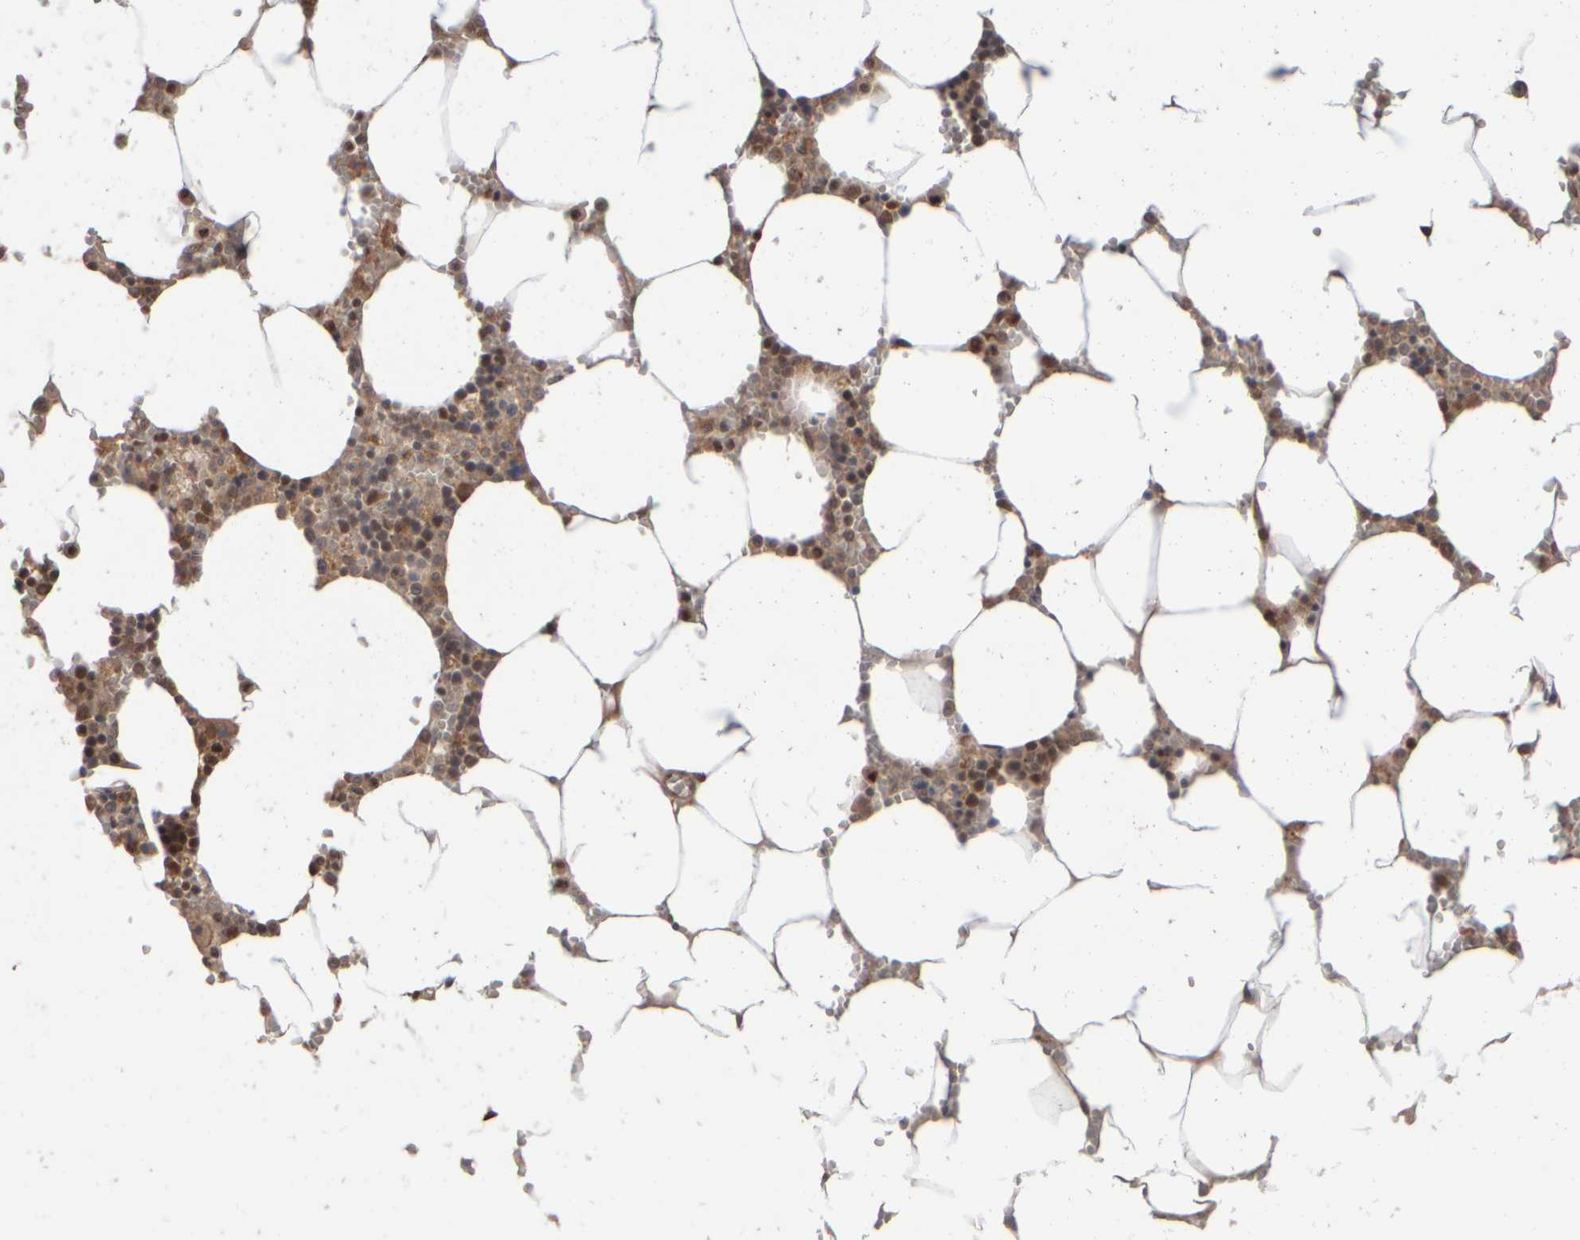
{"staining": {"intensity": "moderate", "quantity": ">75%", "location": "cytoplasmic/membranous,nuclear"}, "tissue": "bone marrow", "cell_type": "Hematopoietic cells", "image_type": "normal", "snomed": [{"axis": "morphology", "description": "Normal tissue, NOS"}, {"axis": "topography", "description": "Bone marrow"}], "caption": "Bone marrow stained for a protein demonstrates moderate cytoplasmic/membranous,nuclear positivity in hematopoietic cells. Nuclei are stained in blue.", "gene": "ABHD11", "patient": {"sex": "male", "age": 70}}